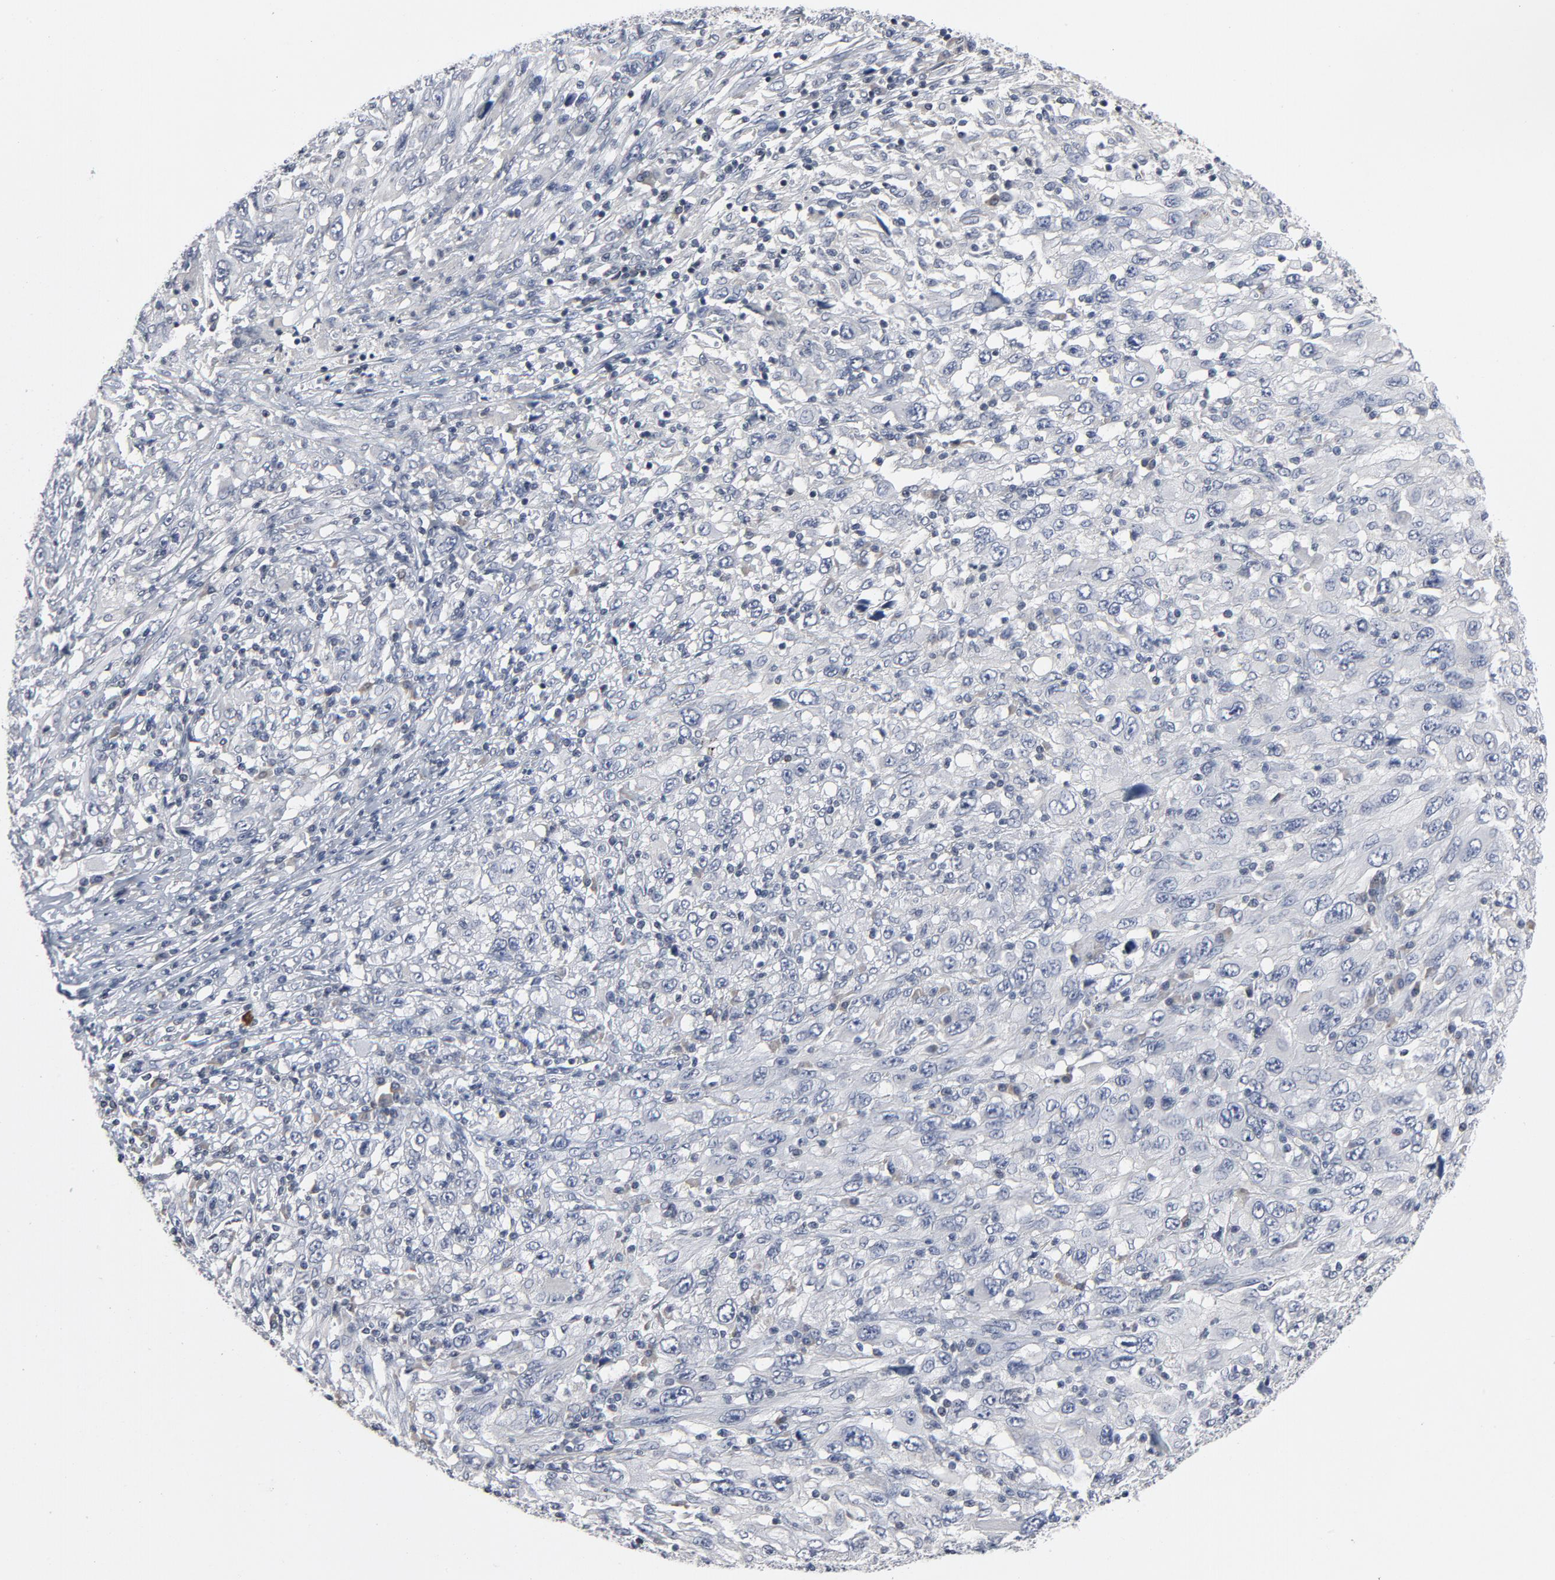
{"staining": {"intensity": "negative", "quantity": "none", "location": "none"}, "tissue": "melanoma", "cell_type": "Tumor cells", "image_type": "cancer", "snomed": [{"axis": "morphology", "description": "Malignant melanoma, Metastatic site"}, {"axis": "topography", "description": "Skin"}], "caption": "Immunohistochemistry (IHC) photomicrograph of neoplastic tissue: human malignant melanoma (metastatic site) stained with DAB (3,3'-diaminobenzidine) reveals no significant protein staining in tumor cells.", "gene": "TCL1A", "patient": {"sex": "female", "age": 56}}